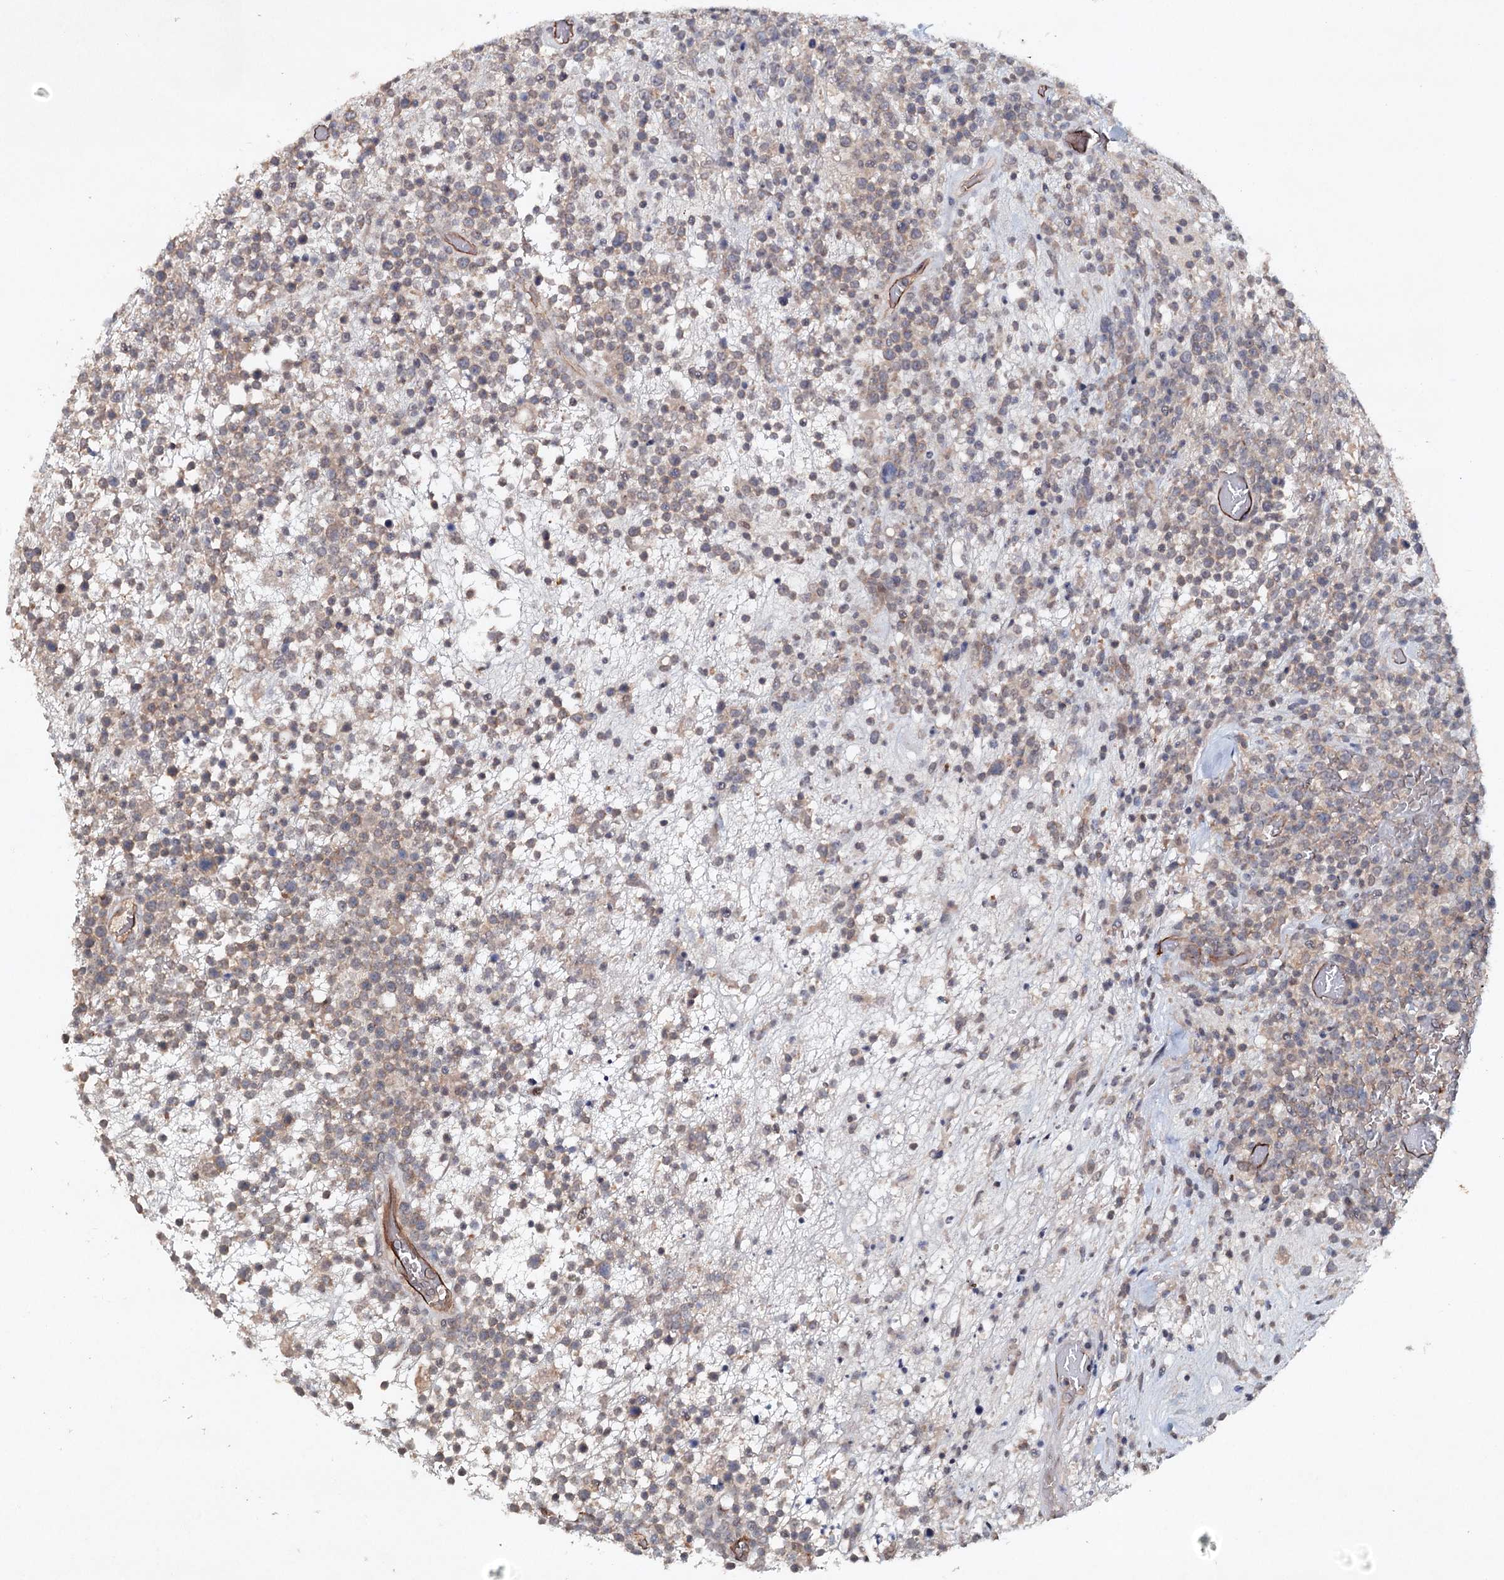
{"staining": {"intensity": "weak", "quantity": "25%-75%", "location": "cytoplasmic/membranous"}, "tissue": "lymphoma", "cell_type": "Tumor cells", "image_type": "cancer", "snomed": [{"axis": "morphology", "description": "Malignant lymphoma, non-Hodgkin's type, High grade"}, {"axis": "topography", "description": "Colon"}], "caption": "An immunohistochemistry micrograph of neoplastic tissue is shown. Protein staining in brown highlights weak cytoplasmic/membranous positivity in malignant lymphoma, non-Hodgkin's type (high-grade) within tumor cells.", "gene": "SYNPO", "patient": {"sex": "female", "age": 53}}